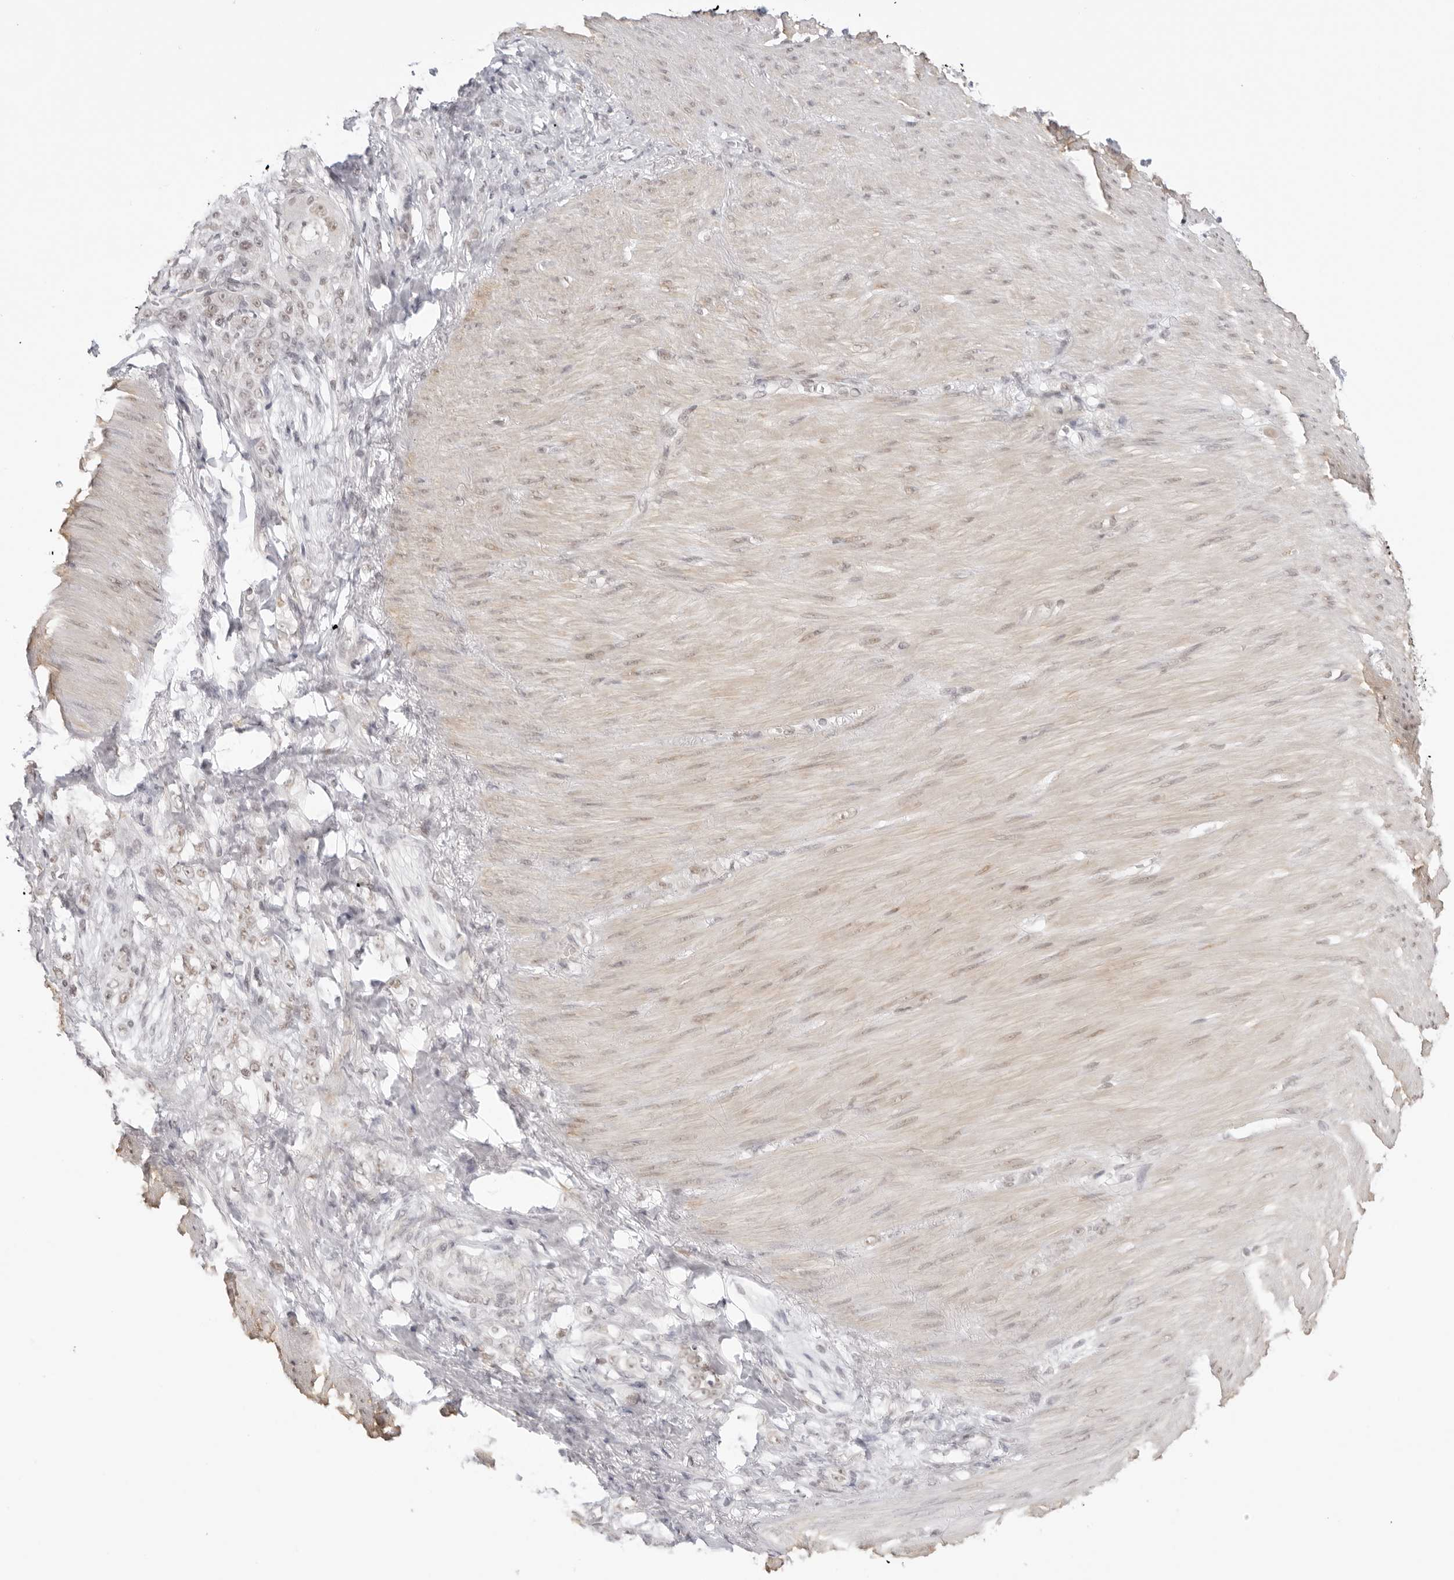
{"staining": {"intensity": "weak", "quantity": "25%-75%", "location": "nuclear"}, "tissue": "stomach cancer", "cell_type": "Tumor cells", "image_type": "cancer", "snomed": [{"axis": "morphology", "description": "Normal tissue, NOS"}, {"axis": "morphology", "description": "Adenocarcinoma, NOS"}, {"axis": "topography", "description": "Stomach"}], "caption": "A brown stain labels weak nuclear expression of a protein in human stomach cancer tumor cells.", "gene": "TCIM", "patient": {"sex": "male", "age": 82}}